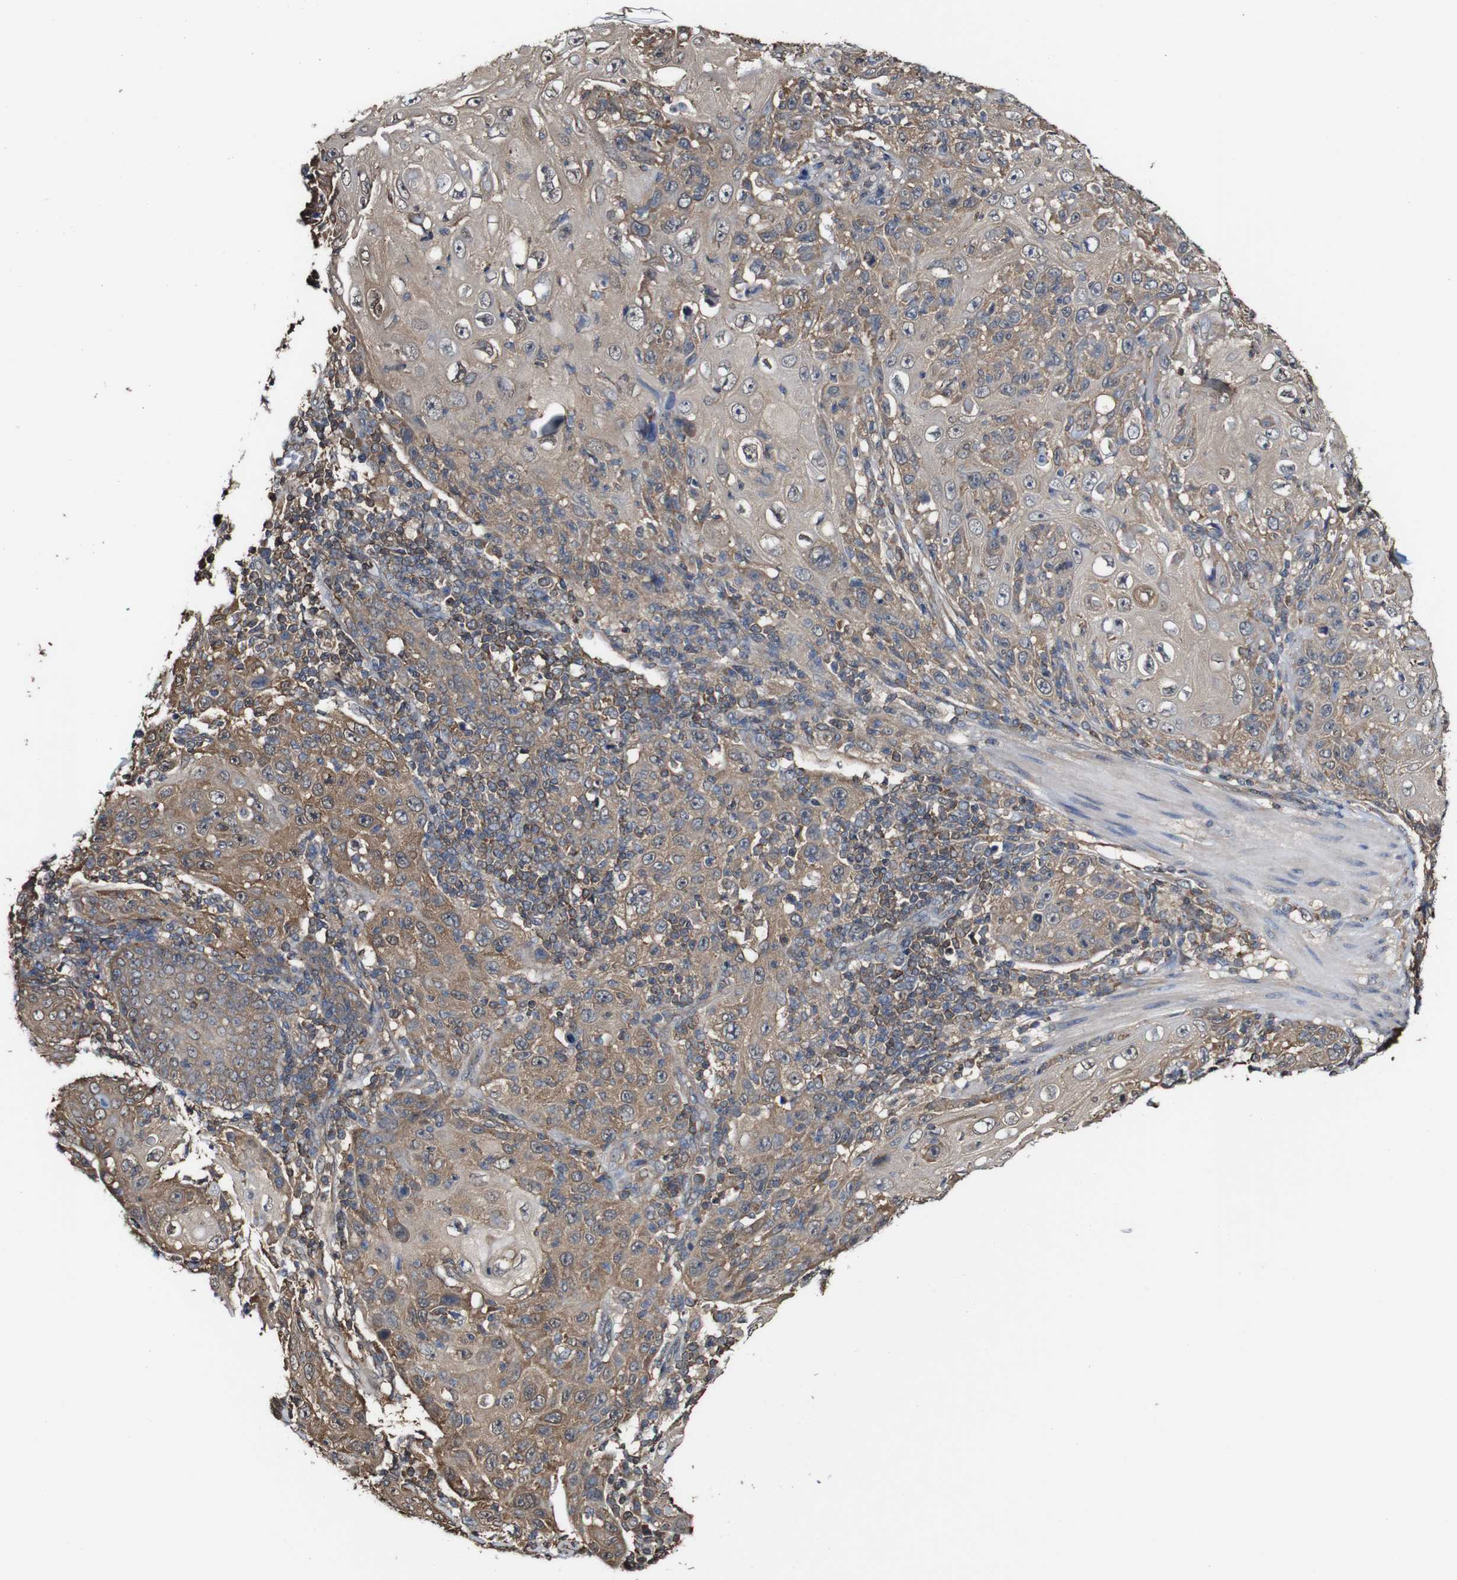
{"staining": {"intensity": "moderate", "quantity": ">75%", "location": "cytoplasmic/membranous"}, "tissue": "skin cancer", "cell_type": "Tumor cells", "image_type": "cancer", "snomed": [{"axis": "morphology", "description": "Squamous cell carcinoma, NOS"}, {"axis": "topography", "description": "Skin"}], "caption": "Immunohistochemical staining of human skin cancer (squamous cell carcinoma) displays medium levels of moderate cytoplasmic/membranous protein expression in approximately >75% of tumor cells.", "gene": "PTPRR", "patient": {"sex": "female", "age": 88}}